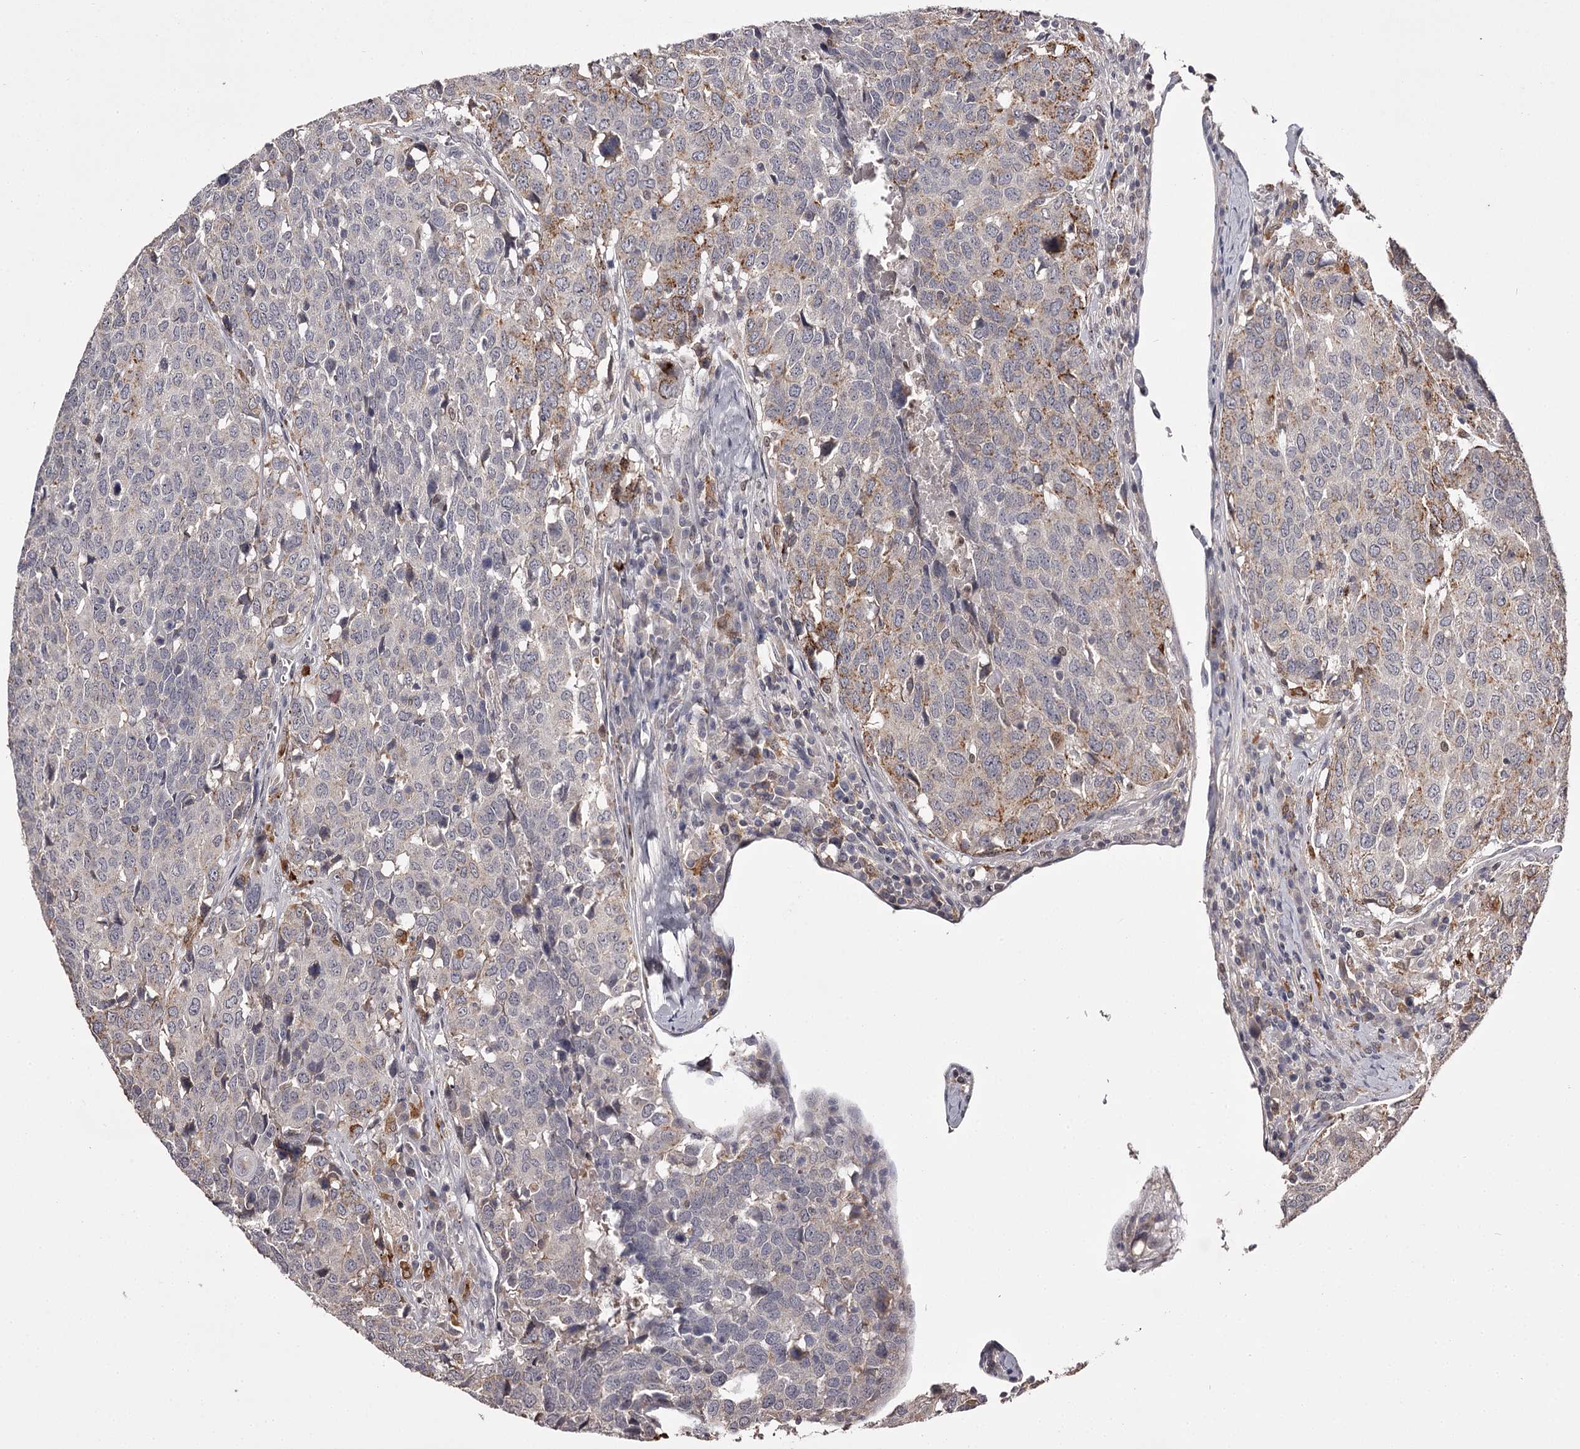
{"staining": {"intensity": "moderate", "quantity": "<25%", "location": "cytoplasmic/membranous"}, "tissue": "head and neck cancer", "cell_type": "Tumor cells", "image_type": "cancer", "snomed": [{"axis": "morphology", "description": "Squamous cell carcinoma, NOS"}, {"axis": "topography", "description": "Head-Neck"}], "caption": "Brown immunohistochemical staining in squamous cell carcinoma (head and neck) displays moderate cytoplasmic/membranous expression in approximately <25% of tumor cells.", "gene": "SLC32A1", "patient": {"sex": "male", "age": 66}}